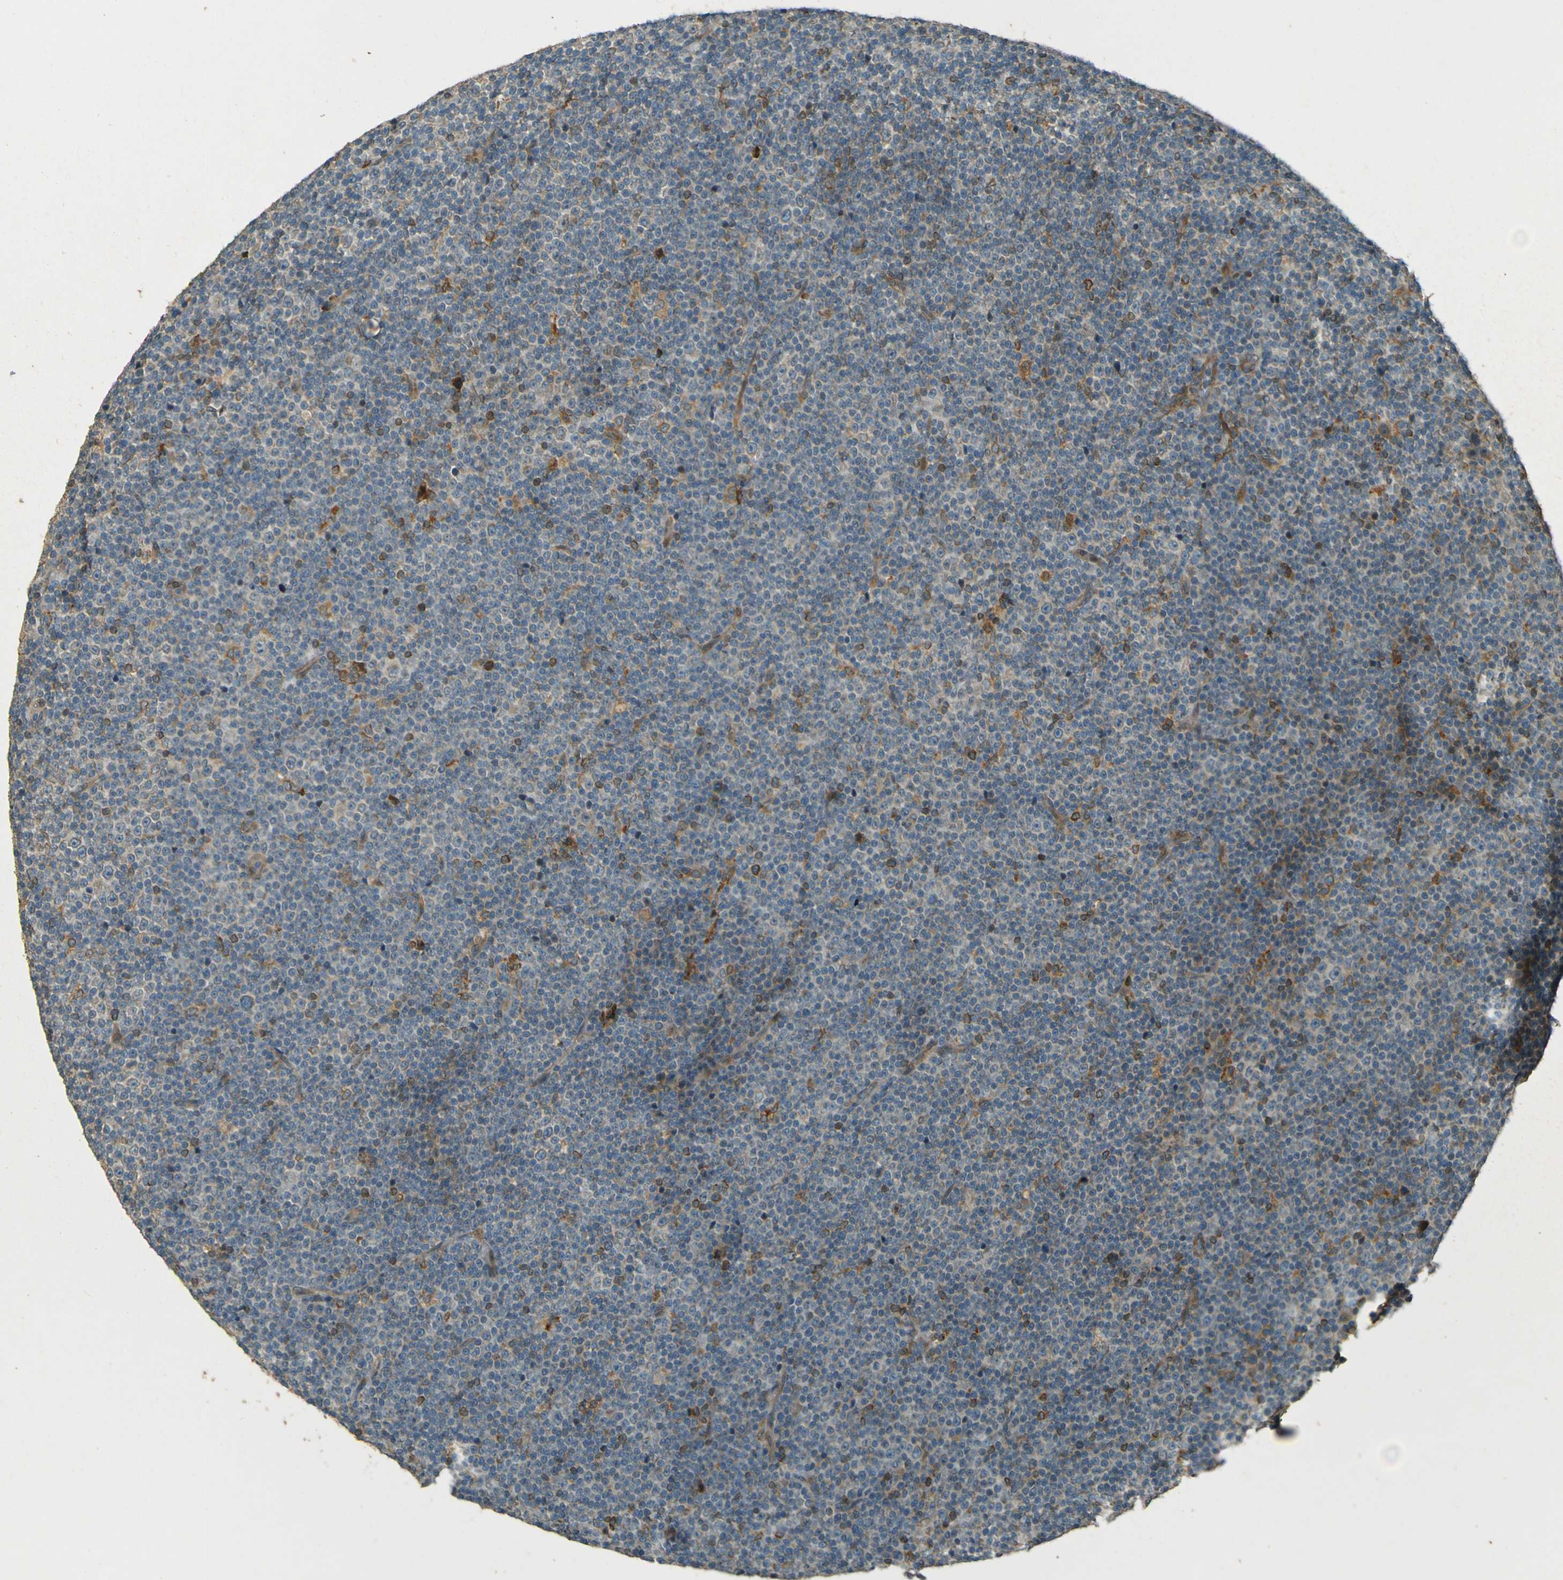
{"staining": {"intensity": "weak", "quantity": "<25%", "location": "cytoplasmic/membranous"}, "tissue": "lymphoma", "cell_type": "Tumor cells", "image_type": "cancer", "snomed": [{"axis": "morphology", "description": "Malignant lymphoma, non-Hodgkin's type, Low grade"}, {"axis": "topography", "description": "Lymph node"}], "caption": "Immunohistochemistry (IHC) image of neoplastic tissue: human lymphoma stained with DAB (3,3'-diaminobenzidine) demonstrates no significant protein staining in tumor cells.", "gene": "LPCAT1", "patient": {"sex": "female", "age": 67}}